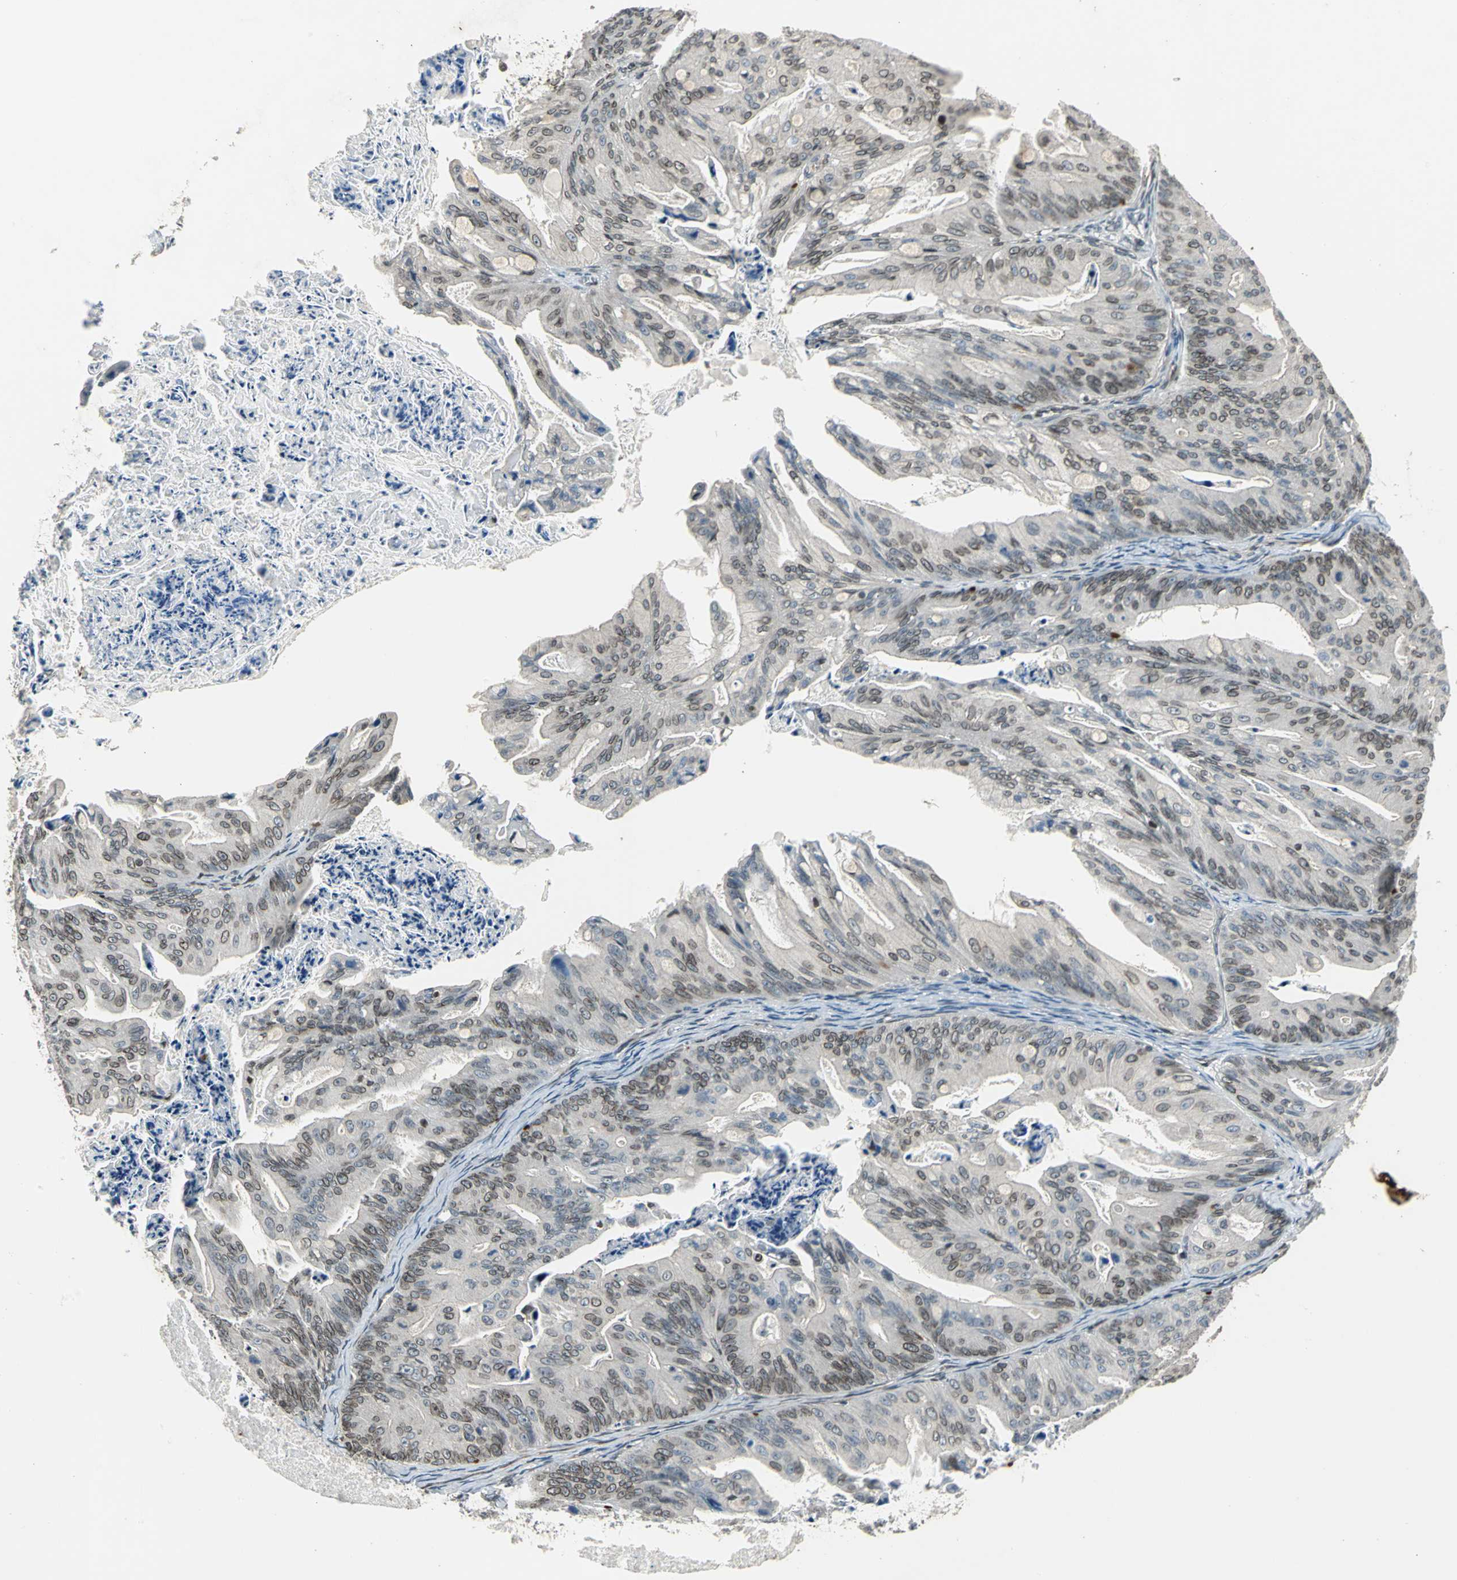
{"staining": {"intensity": "moderate", "quantity": "<25%", "location": "cytoplasmic/membranous,nuclear"}, "tissue": "ovarian cancer", "cell_type": "Tumor cells", "image_type": "cancer", "snomed": [{"axis": "morphology", "description": "Cystadenocarcinoma, mucinous, NOS"}, {"axis": "topography", "description": "Ovary"}], "caption": "This is a micrograph of immunohistochemistry (IHC) staining of ovarian cancer (mucinous cystadenocarcinoma), which shows moderate expression in the cytoplasmic/membranous and nuclear of tumor cells.", "gene": "BRIP1", "patient": {"sex": "female", "age": 36}}